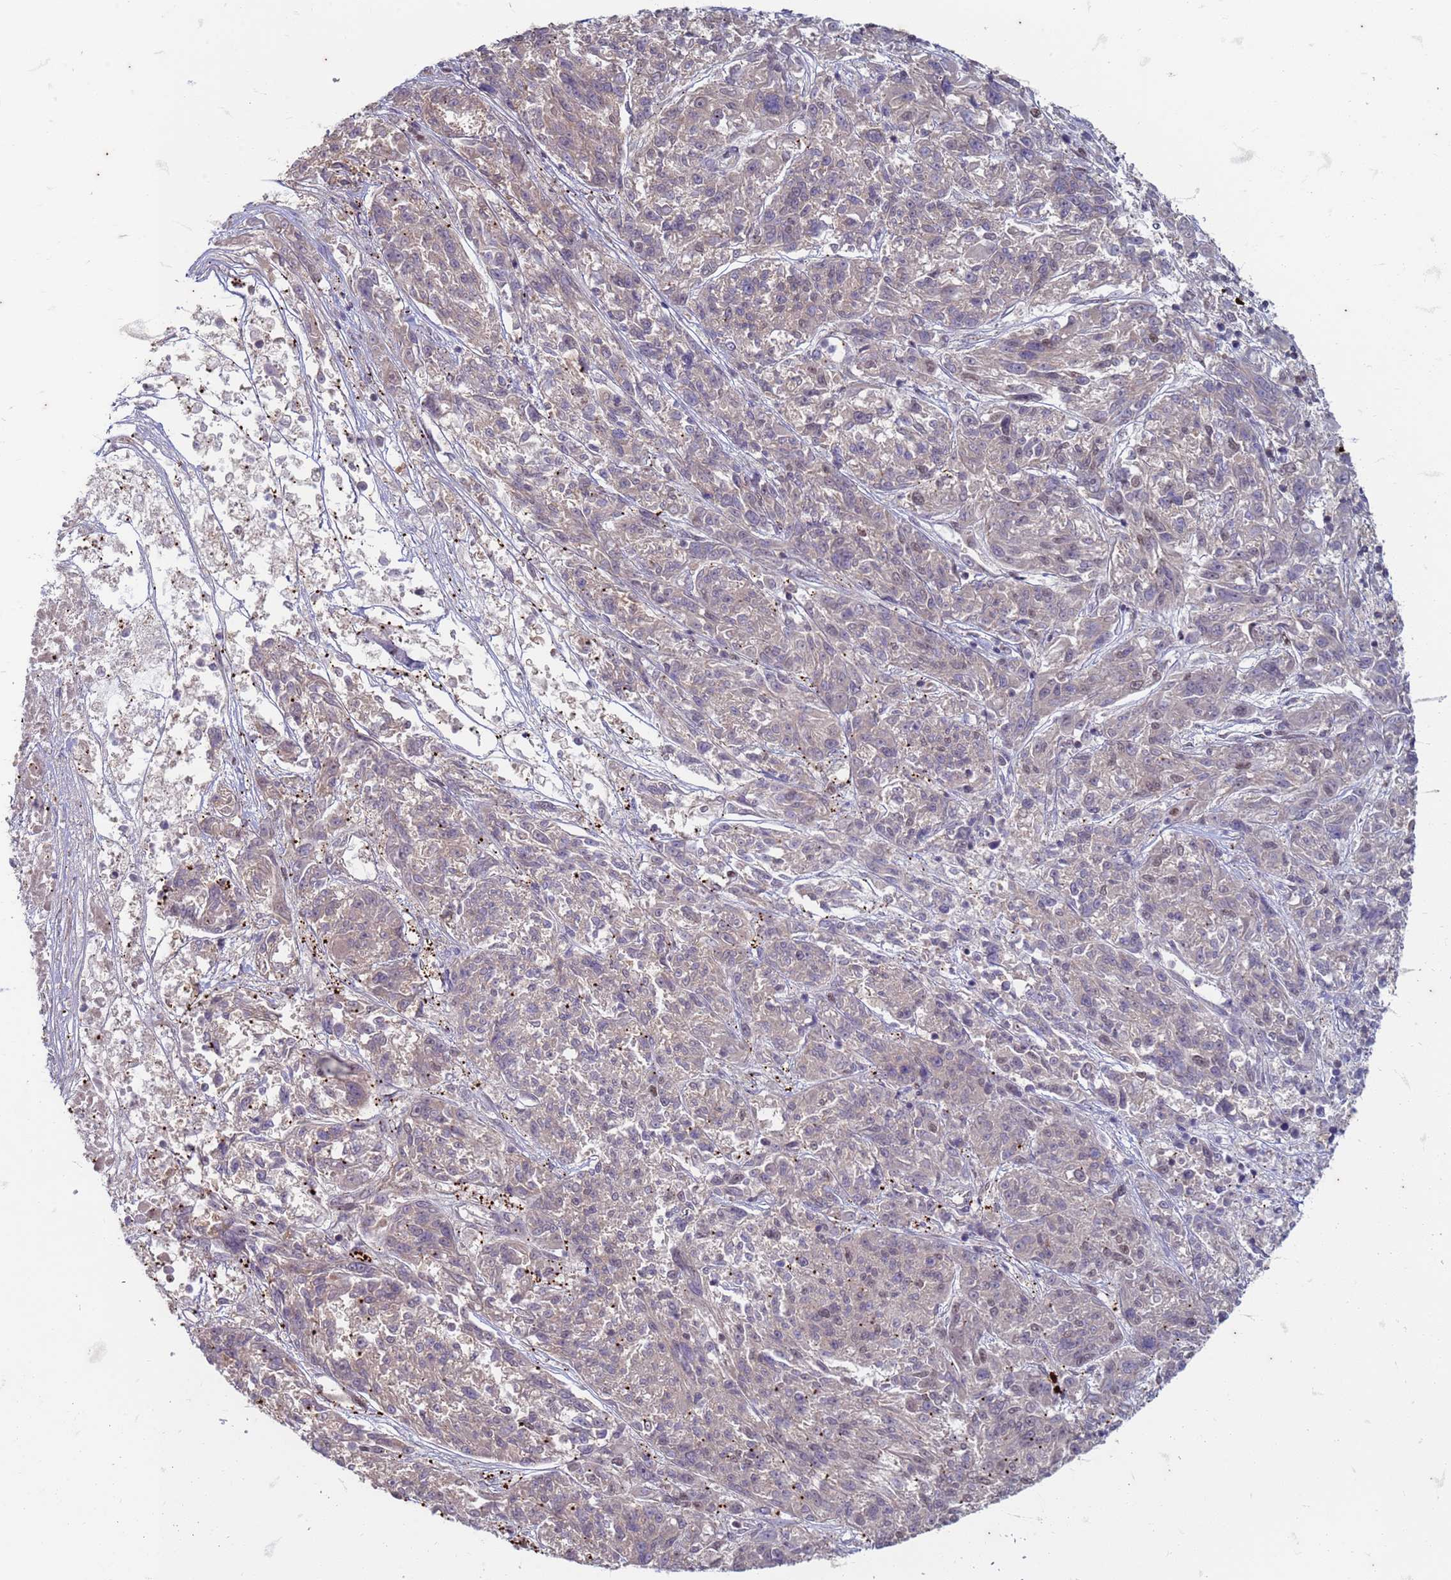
{"staining": {"intensity": "negative", "quantity": "none", "location": "none"}, "tissue": "melanoma", "cell_type": "Tumor cells", "image_type": "cancer", "snomed": [{"axis": "morphology", "description": "Malignant melanoma, NOS"}, {"axis": "topography", "description": "Skin"}], "caption": "Immunohistochemistry (IHC) of human melanoma reveals no staining in tumor cells.", "gene": "TRMT6", "patient": {"sex": "male", "age": 53}}